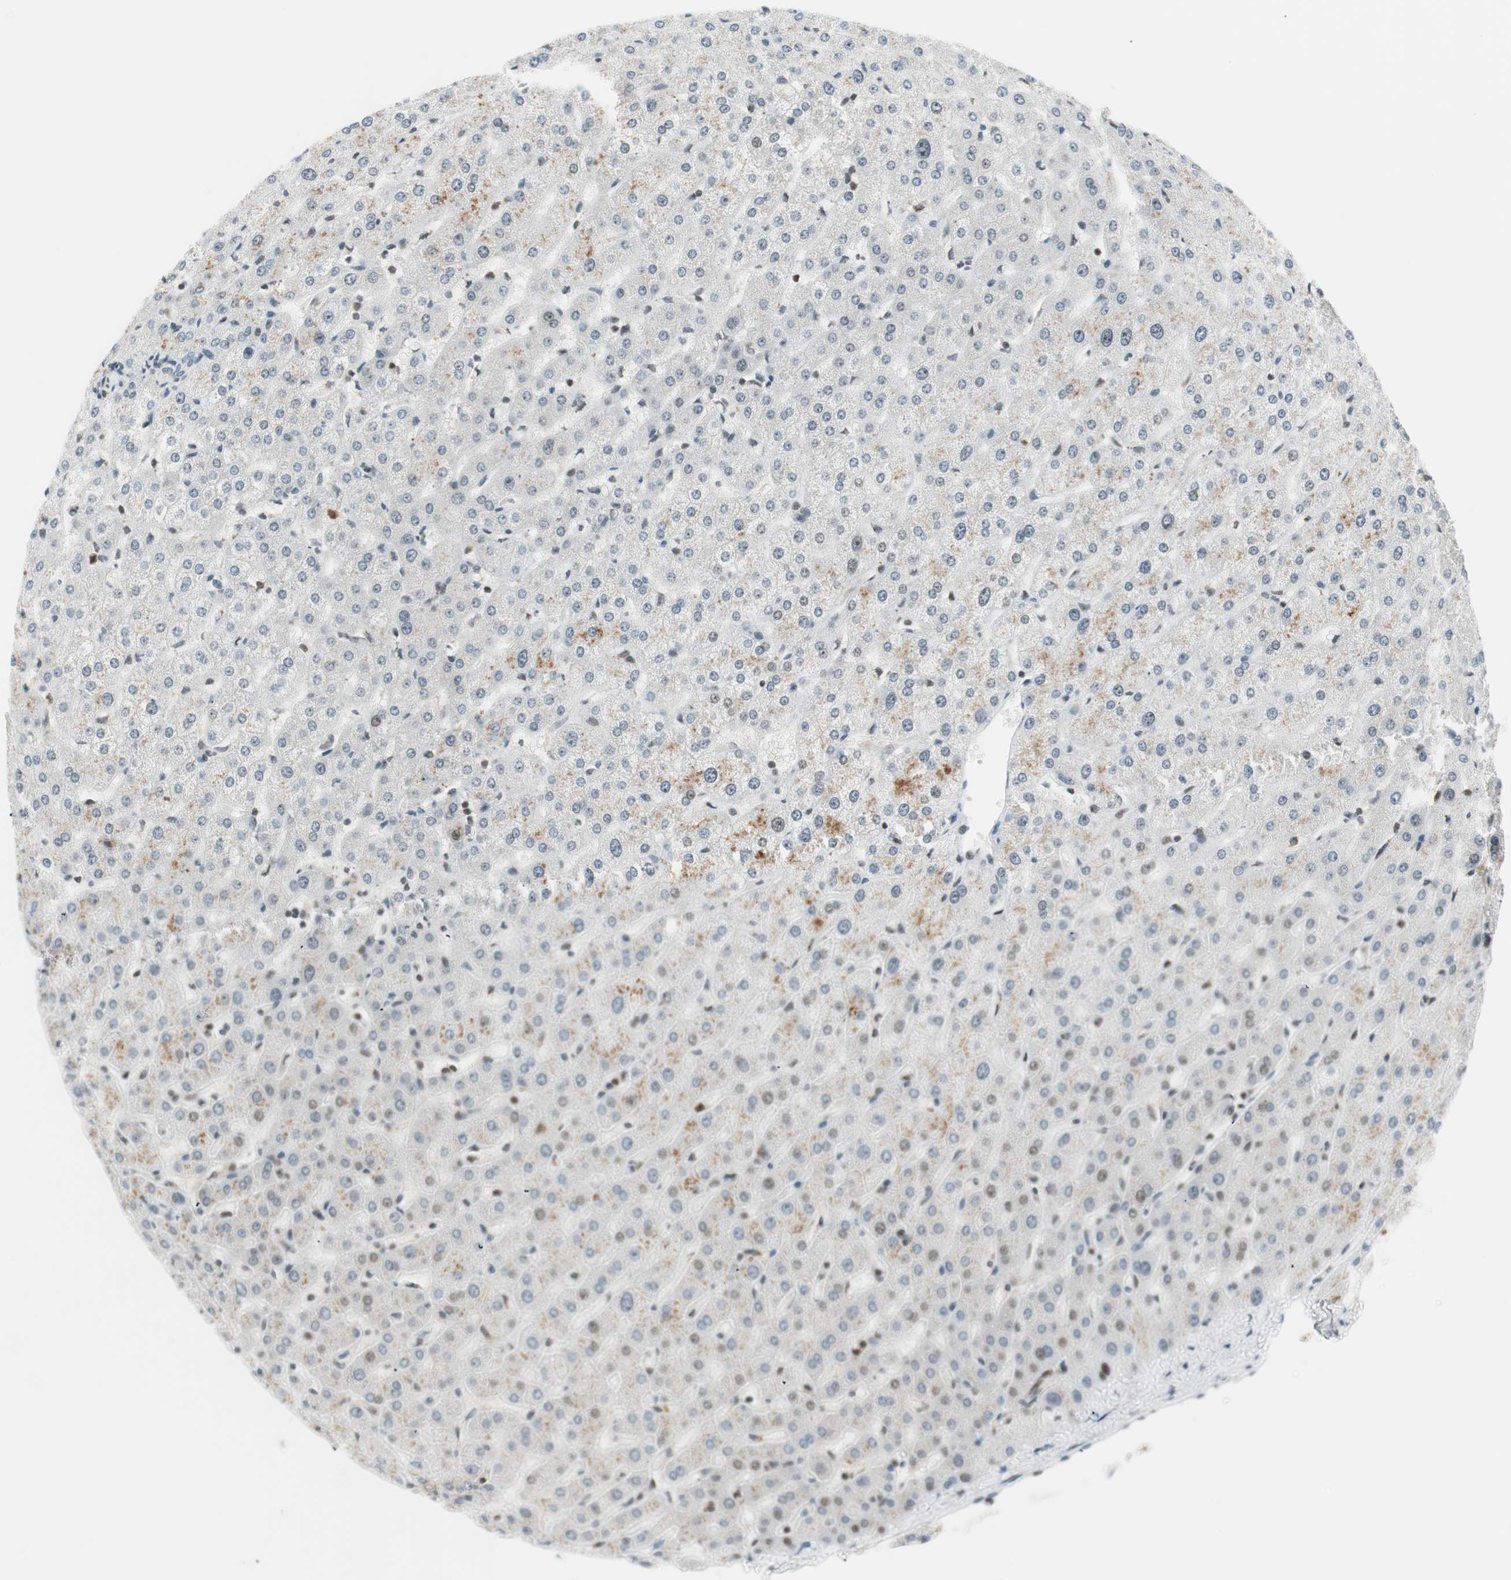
{"staining": {"intensity": "negative", "quantity": "none", "location": "none"}, "tissue": "liver", "cell_type": "Hepatocytes", "image_type": "normal", "snomed": [{"axis": "morphology", "description": "Normal tissue, NOS"}, {"axis": "morphology", "description": "Fibrosis, NOS"}, {"axis": "topography", "description": "Liver"}], "caption": "This is a image of immunohistochemistry staining of normal liver, which shows no positivity in hepatocytes.", "gene": "TPT1", "patient": {"sex": "female", "age": 29}}